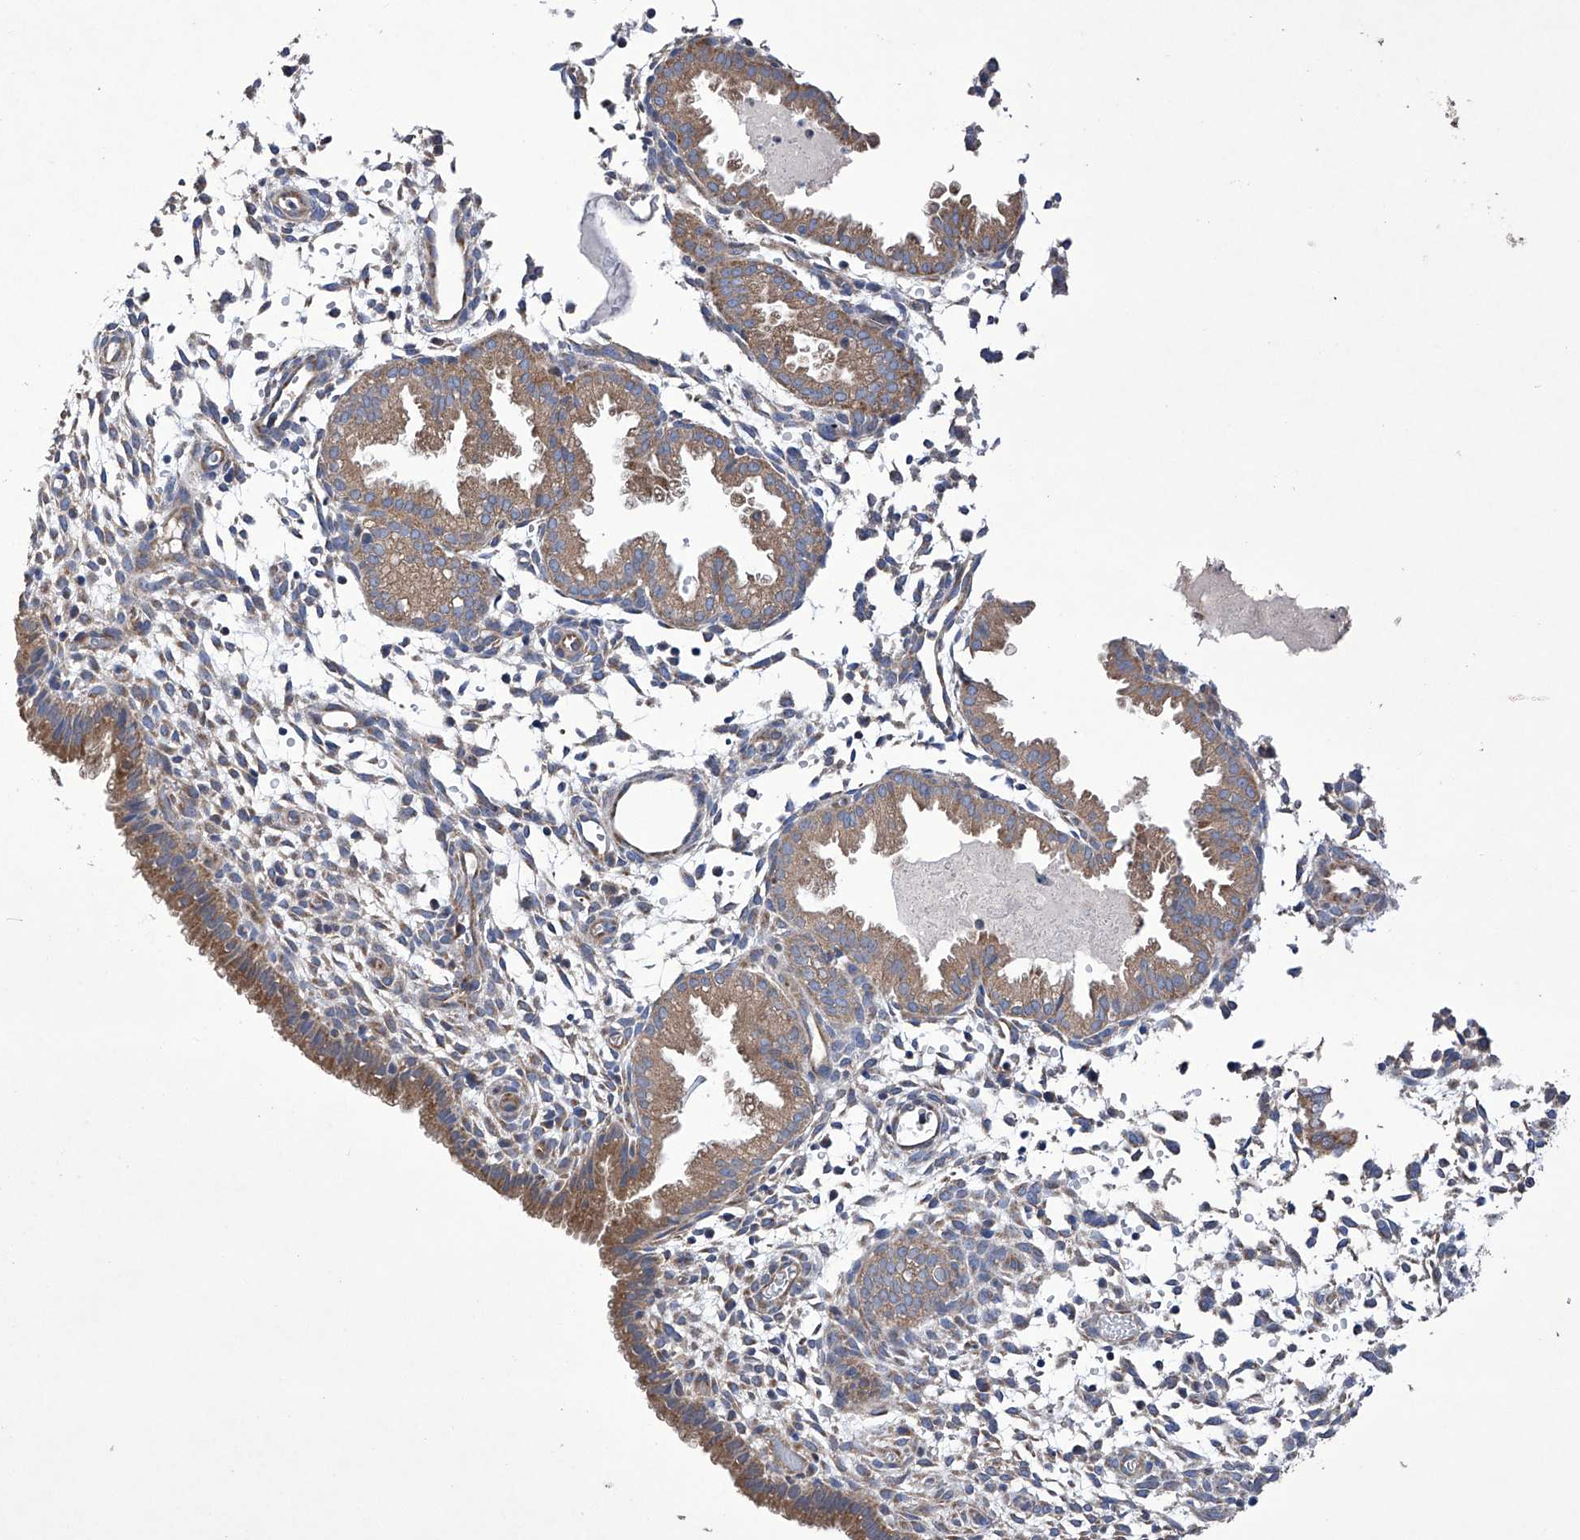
{"staining": {"intensity": "moderate", "quantity": "25%-75%", "location": "cytoplasmic/membranous"}, "tissue": "endometrium", "cell_type": "Cells in endometrial stroma", "image_type": "normal", "snomed": [{"axis": "morphology", "description": "Normal tissue, NOS"}, {"axis": "topography", "description": "Endometrium"}], "caption": "The image reveals staining of benign endometrium, revealing moderate cytoplasmic/membranous protein staining (brown color) within cells in endometrial stroma.", "gene": "EFCAB2", "patient": {"sex": "female", "age": 33}}